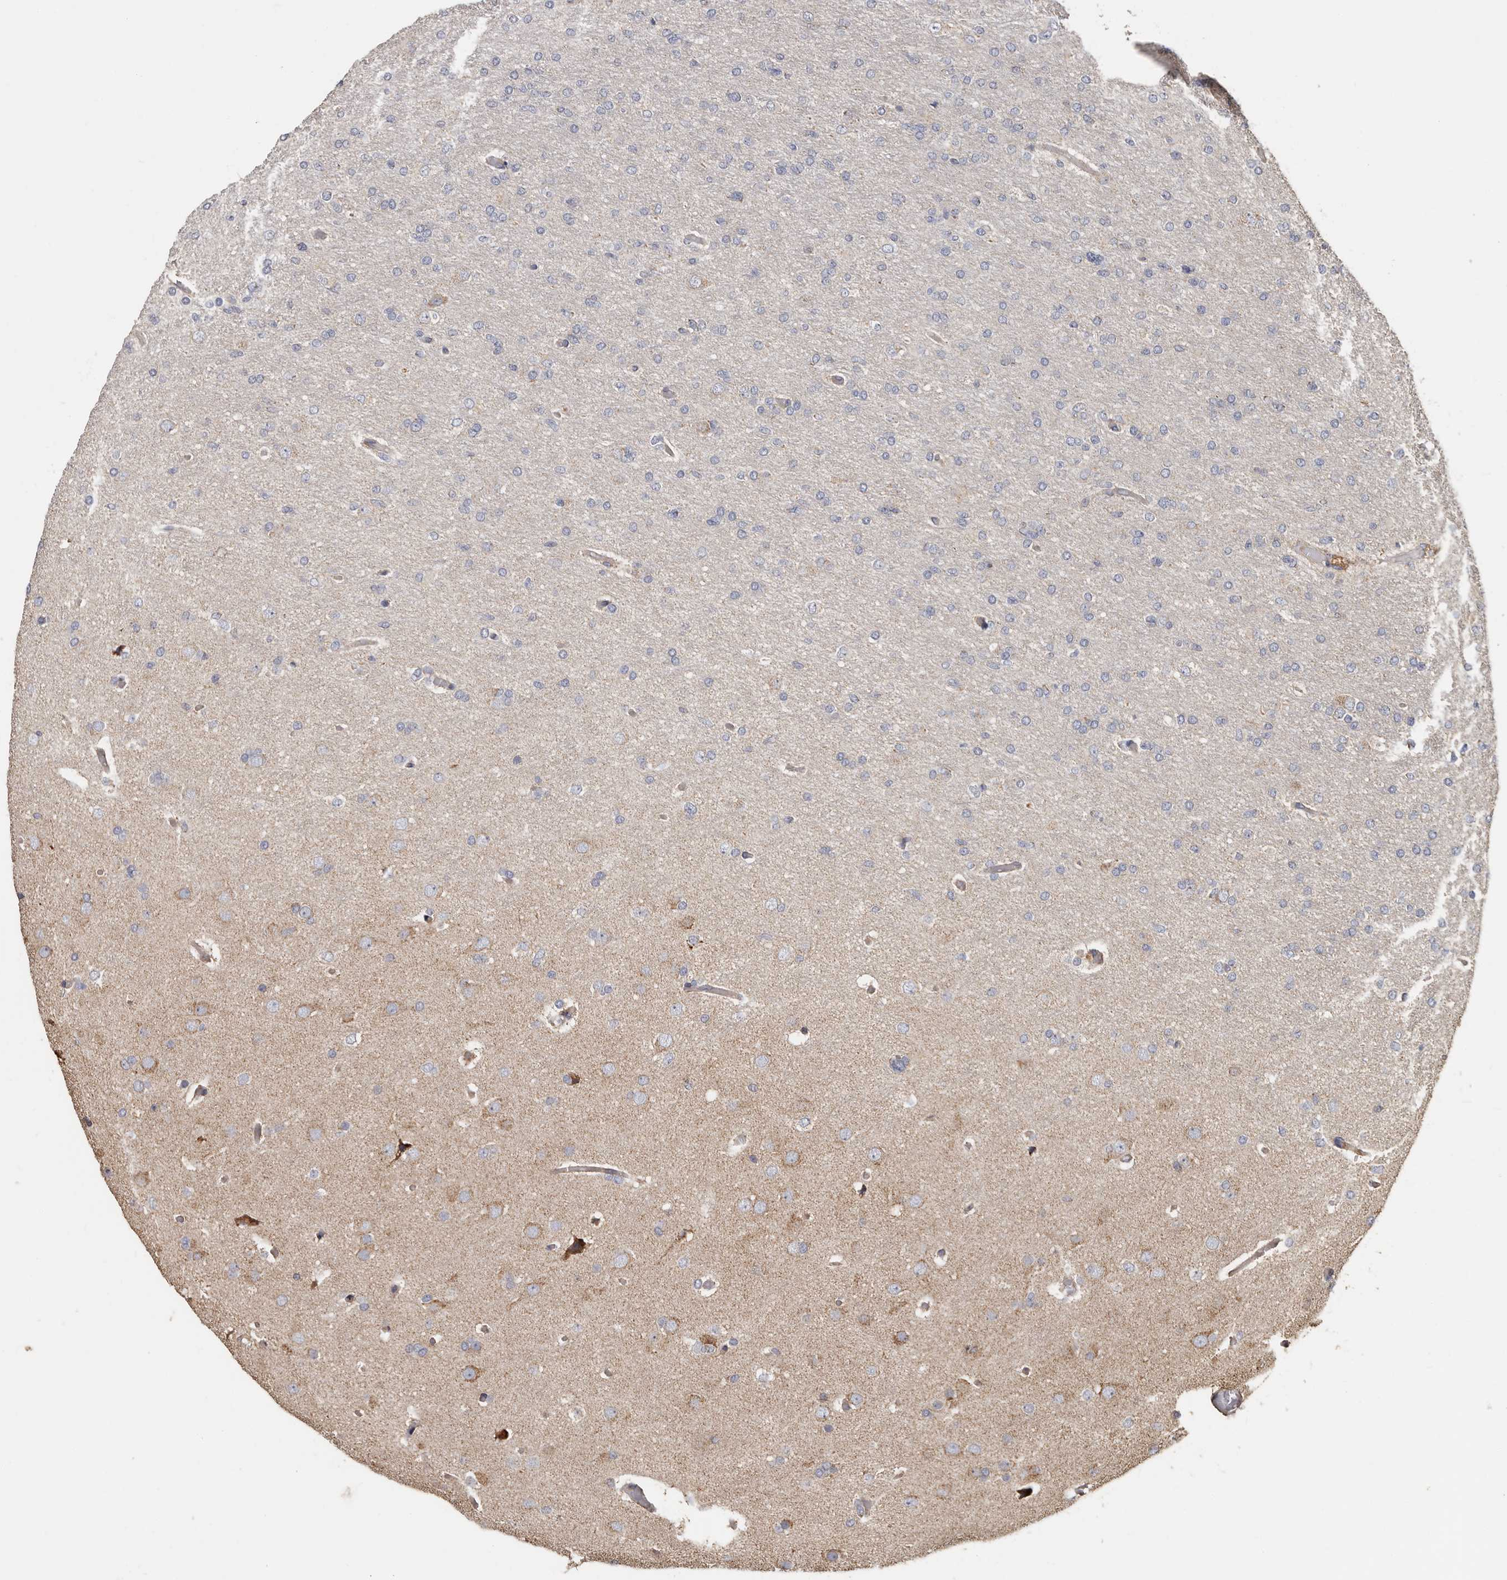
{"staining": {"intensity": "negative", "quantity": "none", "location": "none"}, "tissue": "glioma", "cell_type": "Tumor cells", "image_type": "cancer", "snomed": [{"axis": "morphology", "description": "Glioma, malignant, High grade"}, {"axis": "topography", "description": "Cerebral cortex"}], "caption": "Glioma stained for a protein using immunohistochemistry reveals no positivity tumor cells.", "gene": "OSGIN2", "patient": {"sex": "female", "age": 36}}